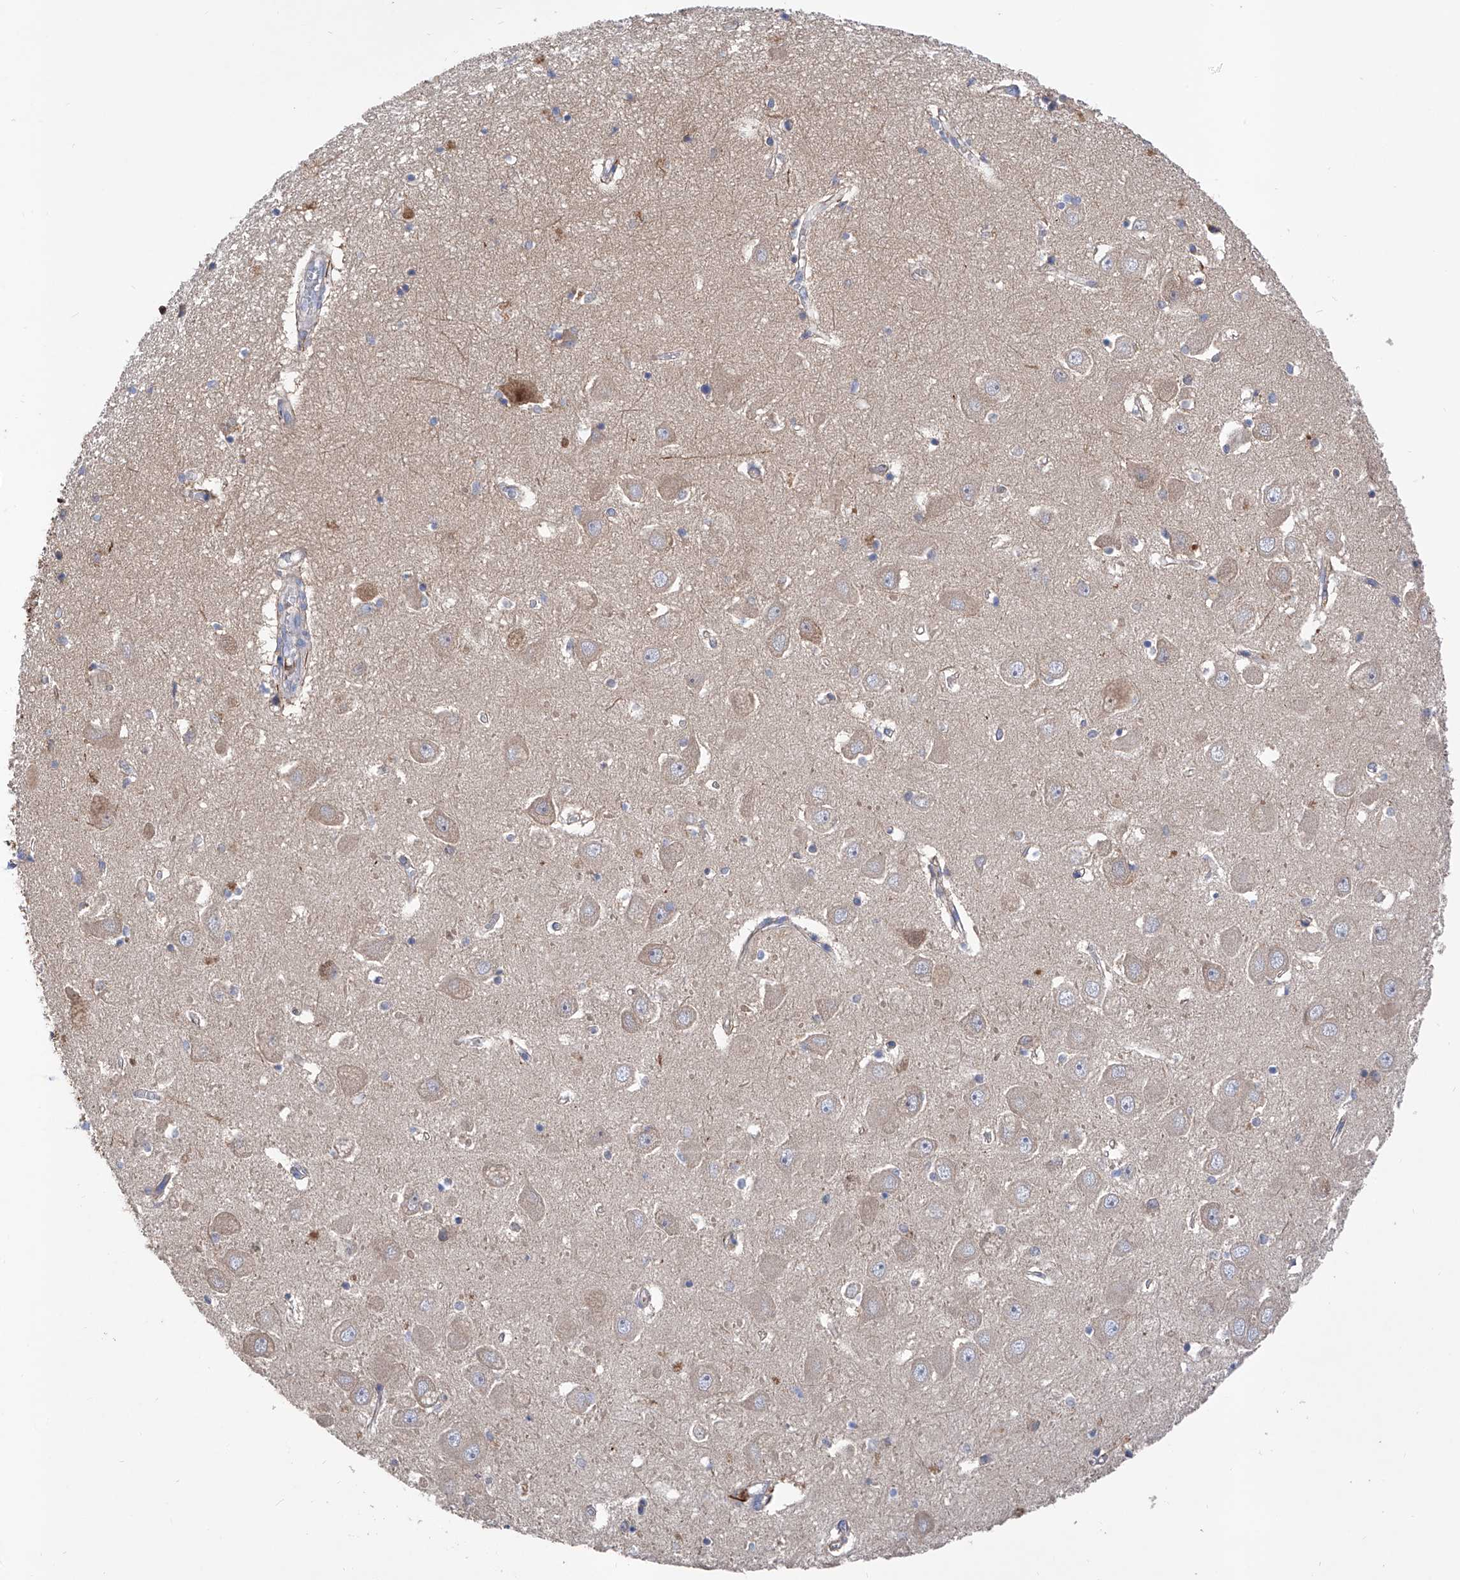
{"staining": {"intensity": "negative", "quantity": "none", "location": "none"}, "tissue": "hippocampus", "cell_type": "Glial cells", "image_type": "normal", "snomed": [{"axis": "morphology", "description": "Normal tissue, NOS"}, {"axis": "topography", "description": "Hippocampus"}], "caption": "Hippocampus was stained to show a protein in brown. There is no significant expression in glial cells. (Brightfield microscopy of DAB (3,3'-diaminobenzidine) IHC at high magnification).", "gene": "INPP5B", "patient": {"sex": "female", "age": 64}}